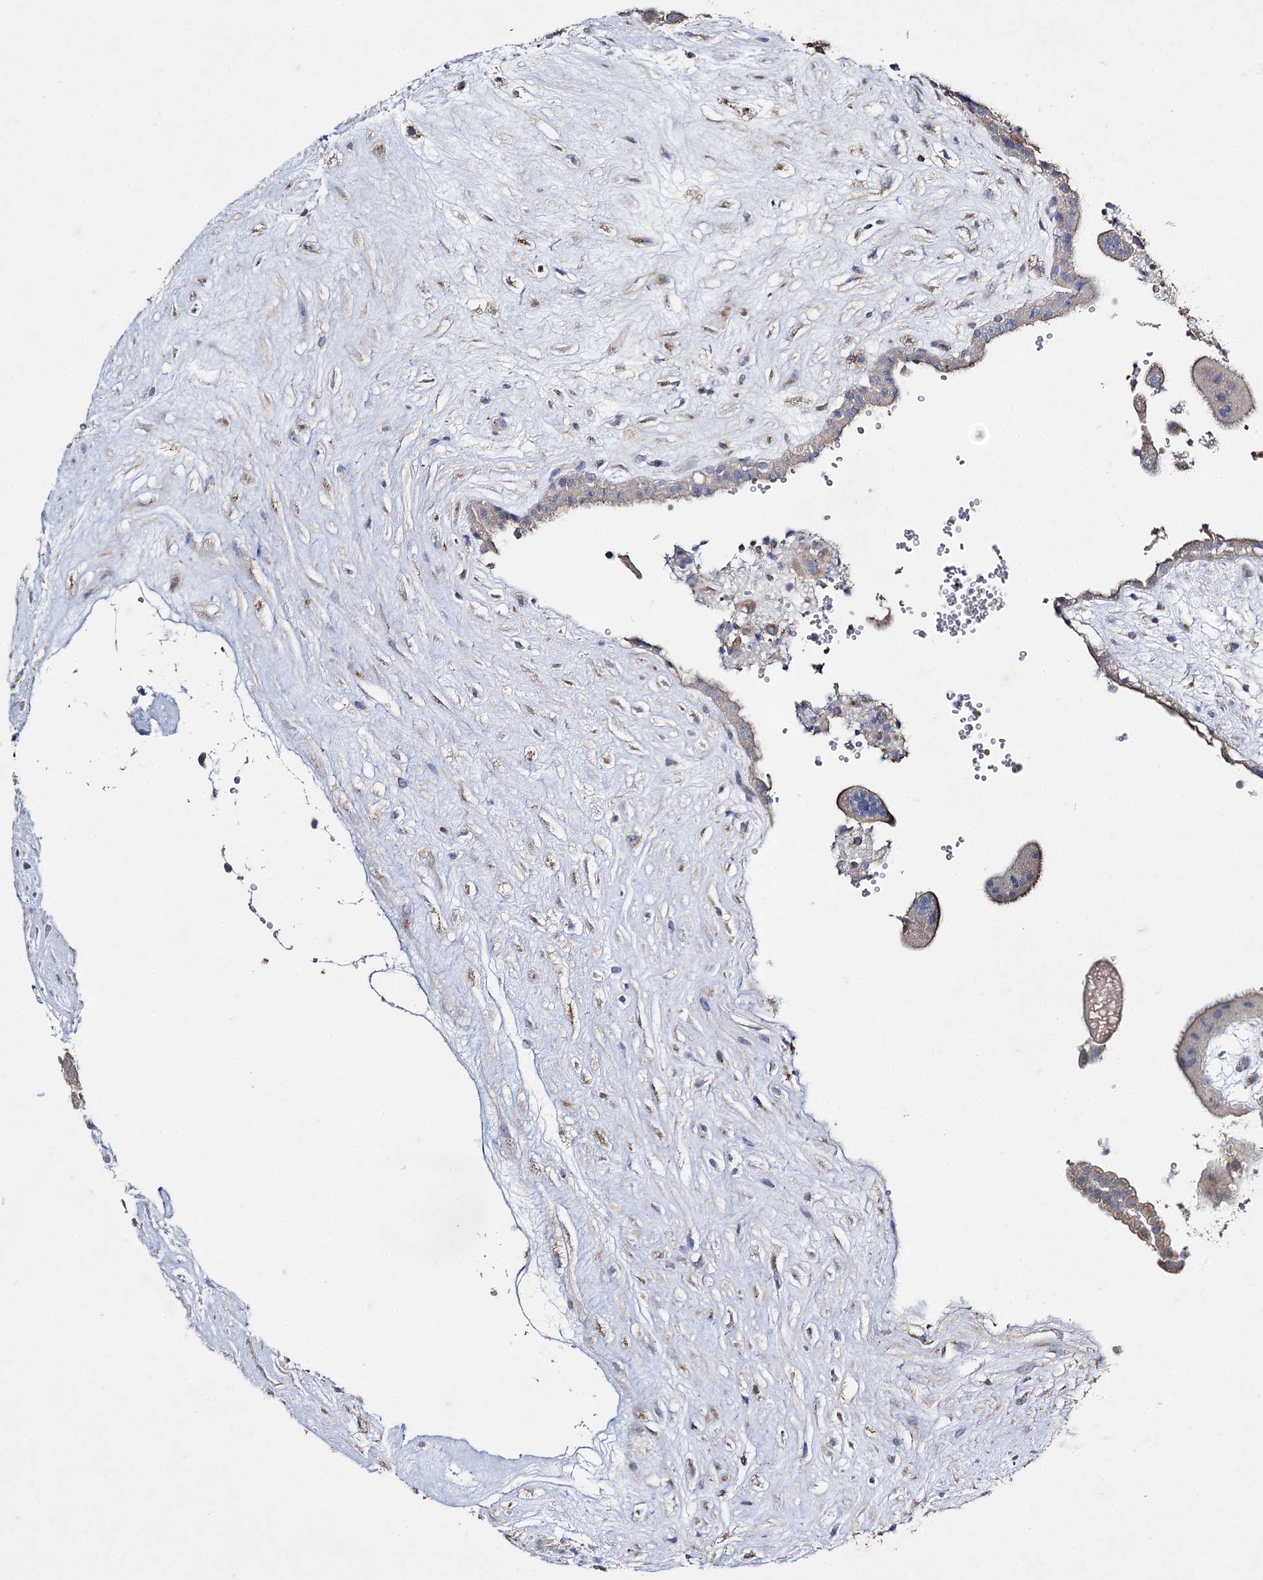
{"staining": {"intensity": "negative", "quantity": "none", "location": "none"}, "tissue": "placenta", "cell_type": "Trophoblastic cells", "image_type": "normal", "snomed": [{"axis": "morphology", "description": "Normal tissue, NOS"}, {"axis": "topography", "description": "Placenta"}], "caption": "DAB immunohistochemical staining of normal placenta reveals no significant expression in trophoblastic cells. (DAB immunohistochemistry (IHC), high magnification).", "gene": "IL1RAP", "patient": {"sex": "female", "age": 18}}